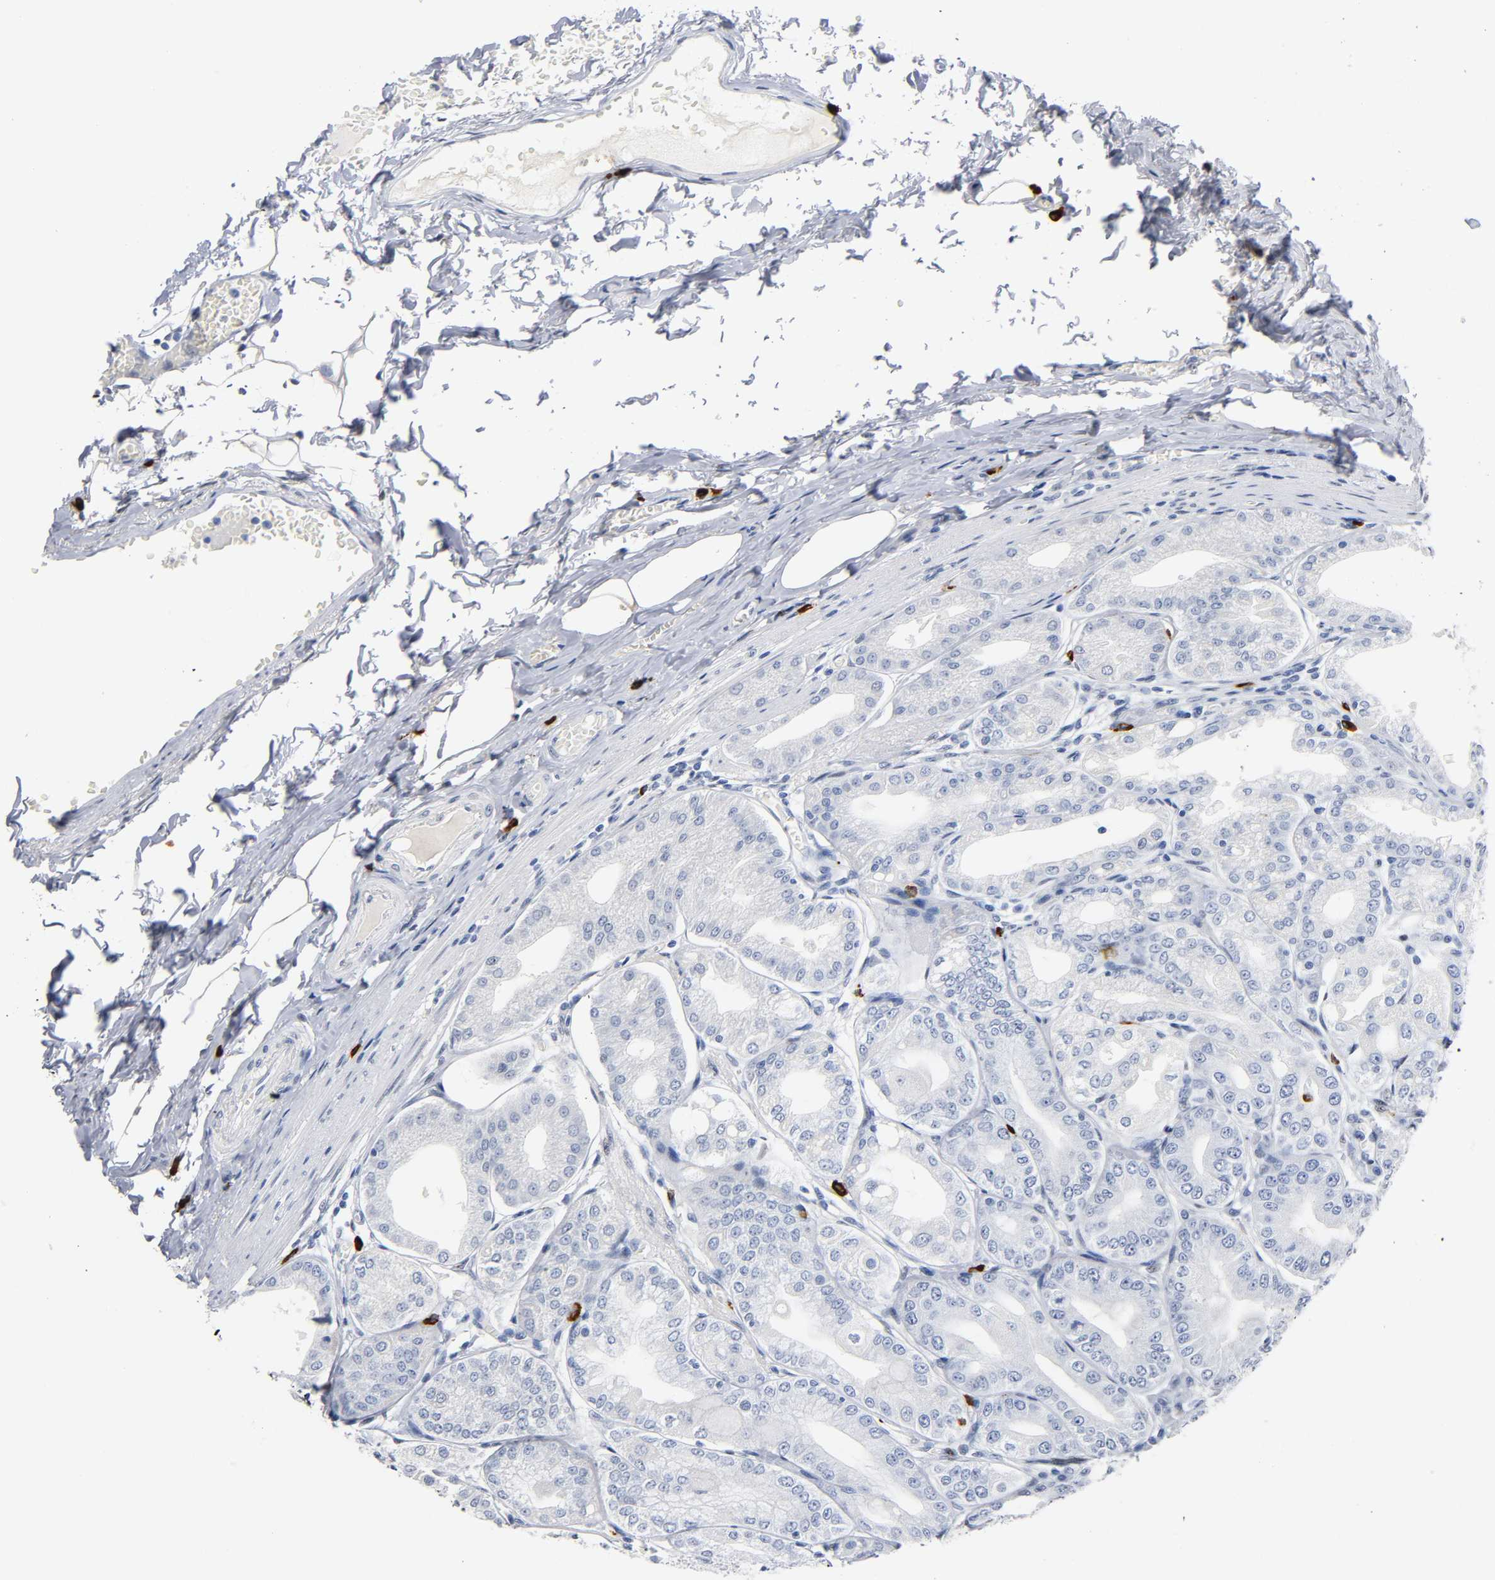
{"staining": {"intensity": "negative", "quantity": "none", "location": "none"}, "tissue": "stomach", "cell_type": "Glandular cells", "image_type": "normal", "snomed": [{"axis": "morphology", "description": "Normal tissue, NOS"}, {"axis": "topography", "description": "Stomach, lower"}], "caption": "This is a histopathology image of IHC staining of unremarkable stomach, which shows no positivity in glandular cells.", "gene": "NAB2", "patient": {"sex": "male", "age": 71}}